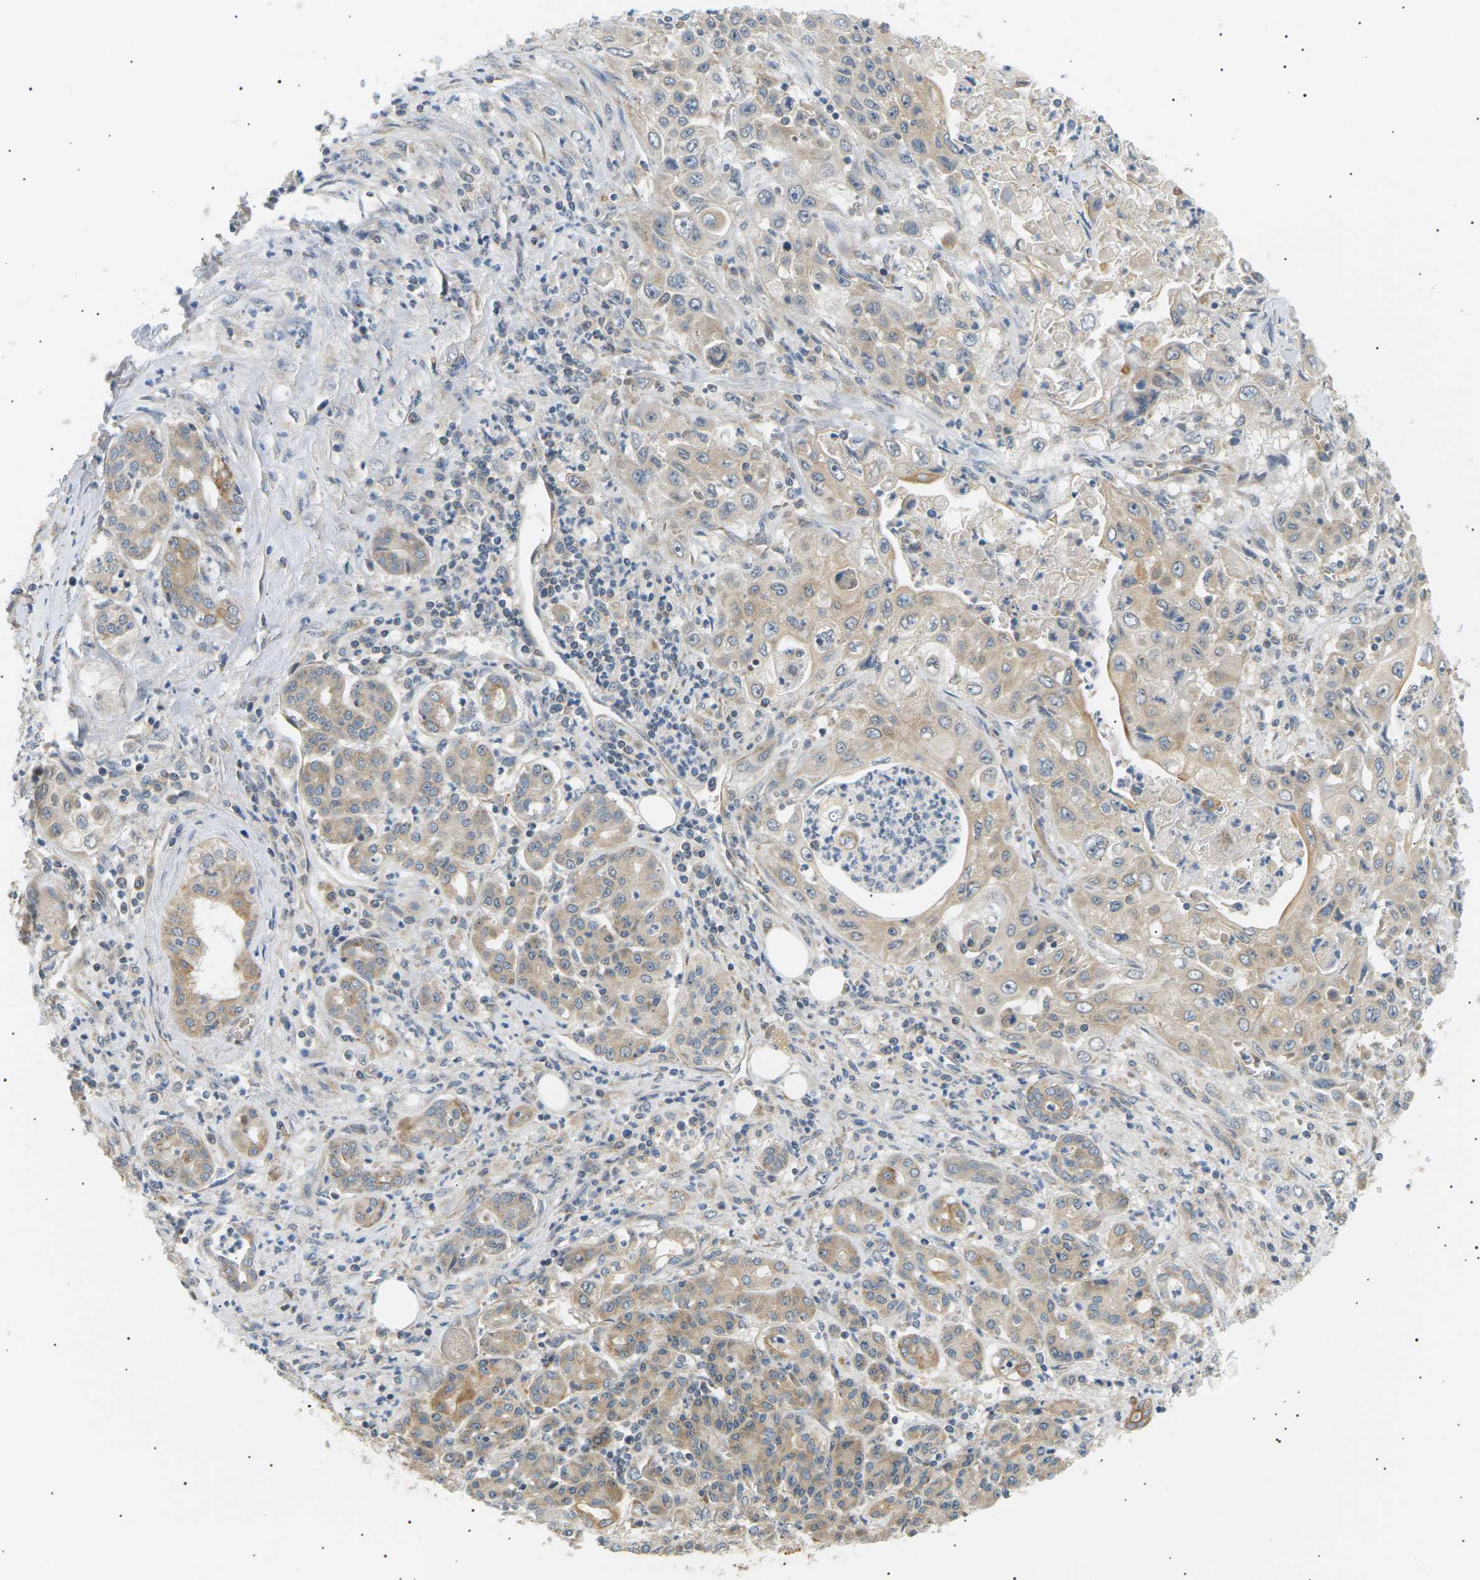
{"staining": {"intensity": "weak", "quantity": "<25%", "location": "cytoplasmic/membranous"}, "tissue": "pancreatic cancer", "cell_type": "Tumor cells", "image_type": "cancer", "snomed": [{"axis": "morphology", "description": "Adenocarcinoma, NOS"}, {"axis": "topography", "description": "Pancreas"}], "caption": "Micrograph shows no significant protein staining in tumor cells of pancreatic cancer.", "gene": "TBC1D8", "patient": {"sex": "male", "age": 70}}